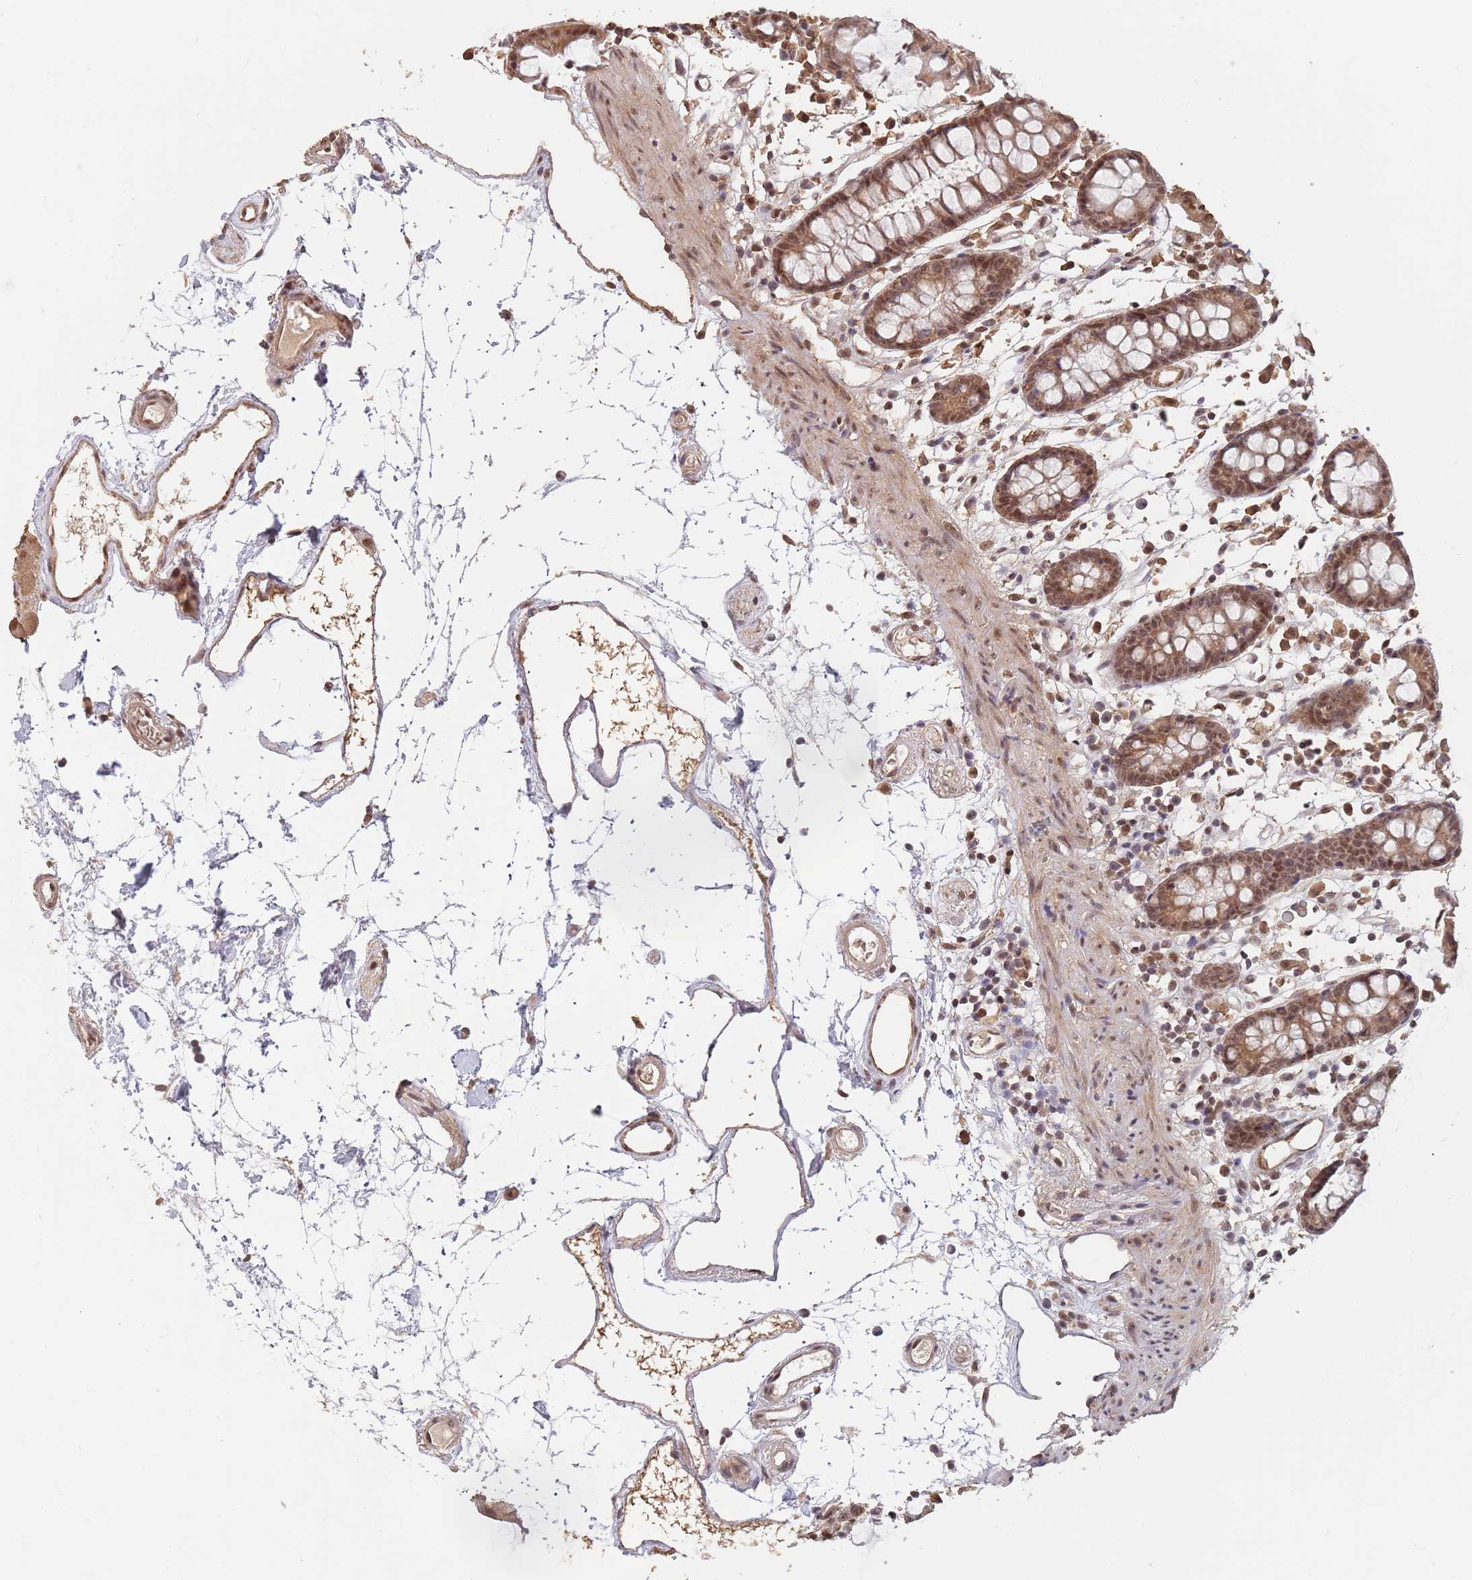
{"staining": {"intensity": "moderate", "quantity": ">75%", "location": "cytoplasmic/membranous,nuclear"}, "tissue": "colon", "cell_type": "Endothelial cells", "image_type": "normal", "snomed": [{"axis": "morphology", "description": "Normal tissue, NOS"}, {"axis": "topography", "description": "Colon"}], "caption": "Protein staining of unremarkable colon displays moderate cytoplasmic/membranous,nuclear staining in about >75% of endothelial cells. (brown staining indicates protein expression, while blue staining denotes nuclei).", "gene": "RFXANK", "patient": {"sex": "female", "age": 84}}